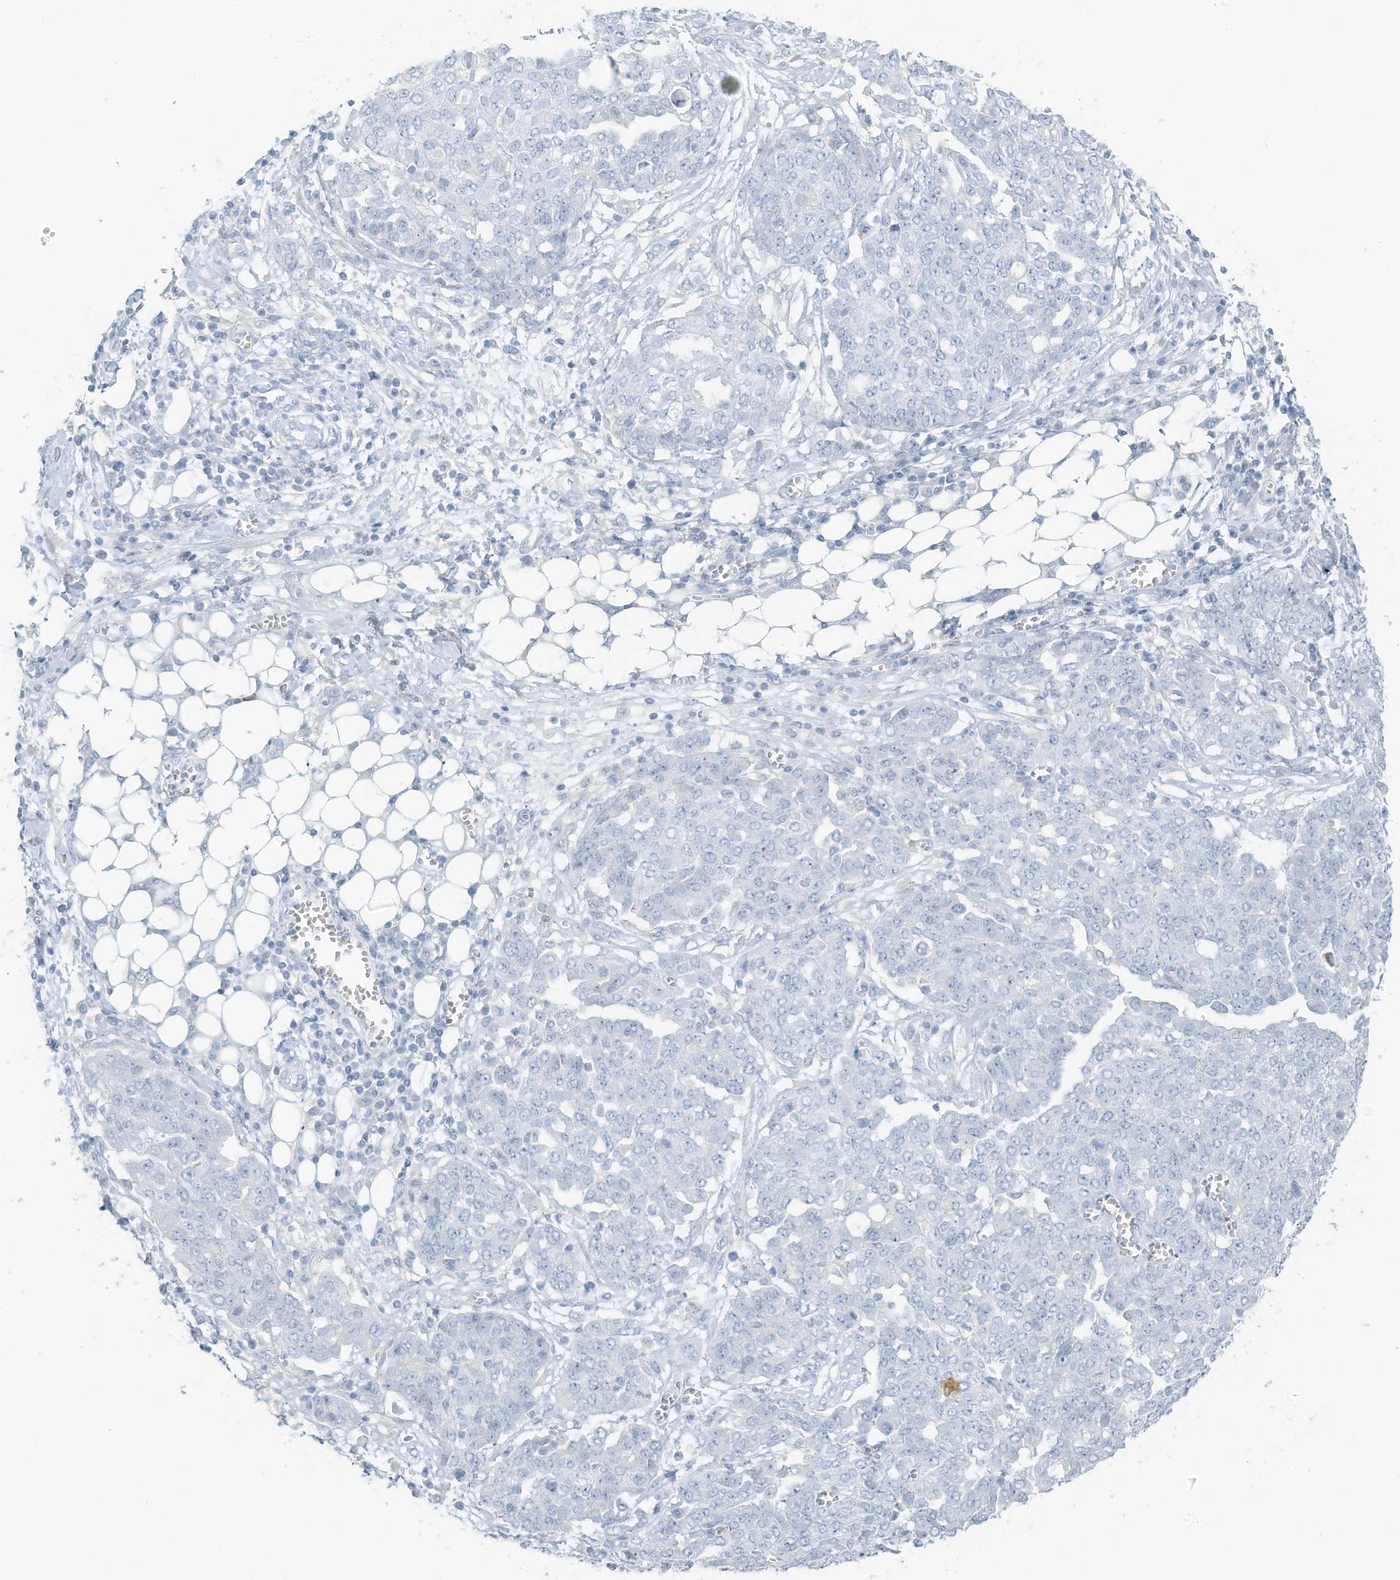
{"staining": {"intensity": "negative", "quantity": "none", "location": "none"}, "tissue": "ovarian cancer", "cell_type": "Tumor cells", "image_type": "cancer", "snomed": [{"axis": "morphology", "description": "Cystadenocarcinoma, serous, NOS"}, {"axis": "topography", "description": "Soft tissue"}, {"axis": "topography", "description": "Ovary"}], "caption": "There is no significant staining in tumor cells of serous cystadenocarcinoma (ovarian).", "gene": "SLC25A43", "patient": {"sex": "female", "age": 57}}